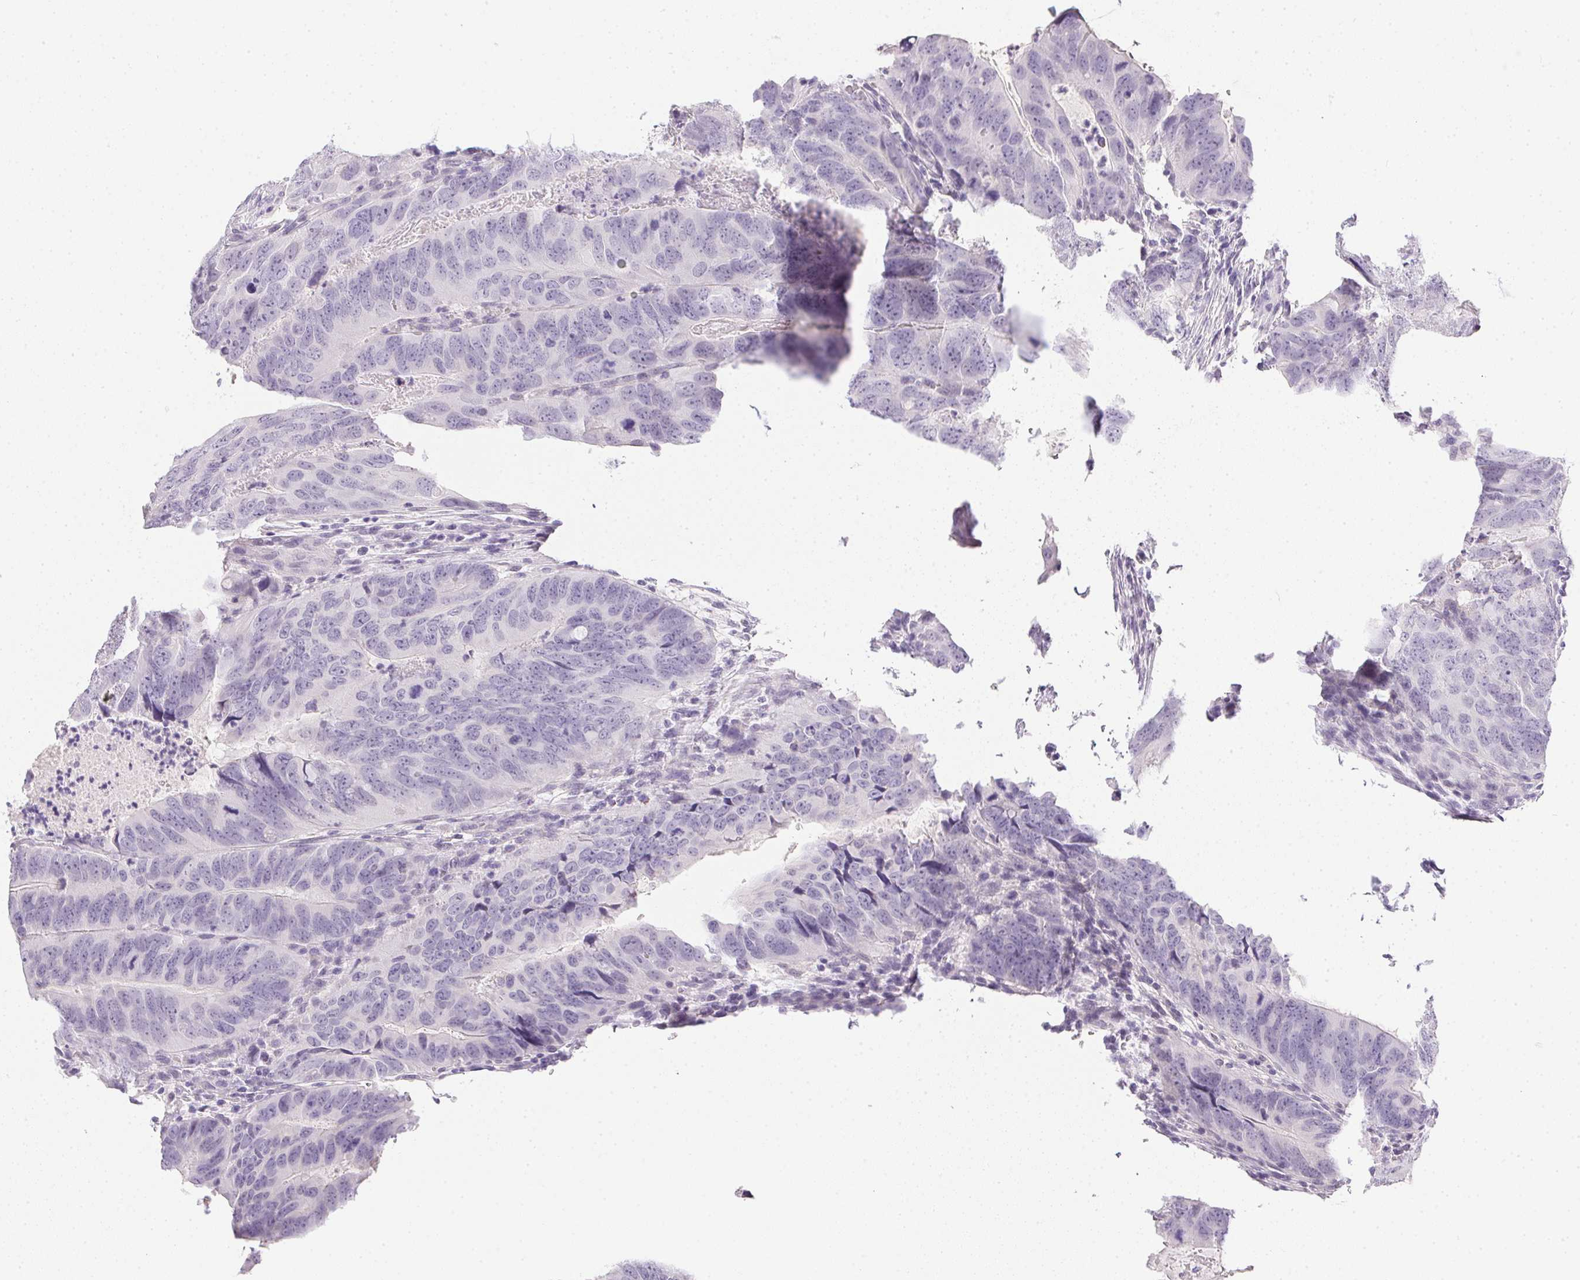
{"staining": {"intensity": "negative", "quantity": "none", "location": "none"}, "tissue": "colorectal cancer", "cell_type": "Tumor cells", "image_type": "cancer", "snomed": [{"axis": "morphology", "description": "Adenocarcinoma, NOS"}, {"axis": "topography", "description": "Colon"}], "caption": "This photomicrograph is of colorectal adenocarcinoma stained with immunohistochemistry (IHC) to label a protein in brown with the nuclei are counter-stained blue. There is no positivity in tumor cells.", "gene": "PRL", "patient": {"sex": "male", "age": 79}}